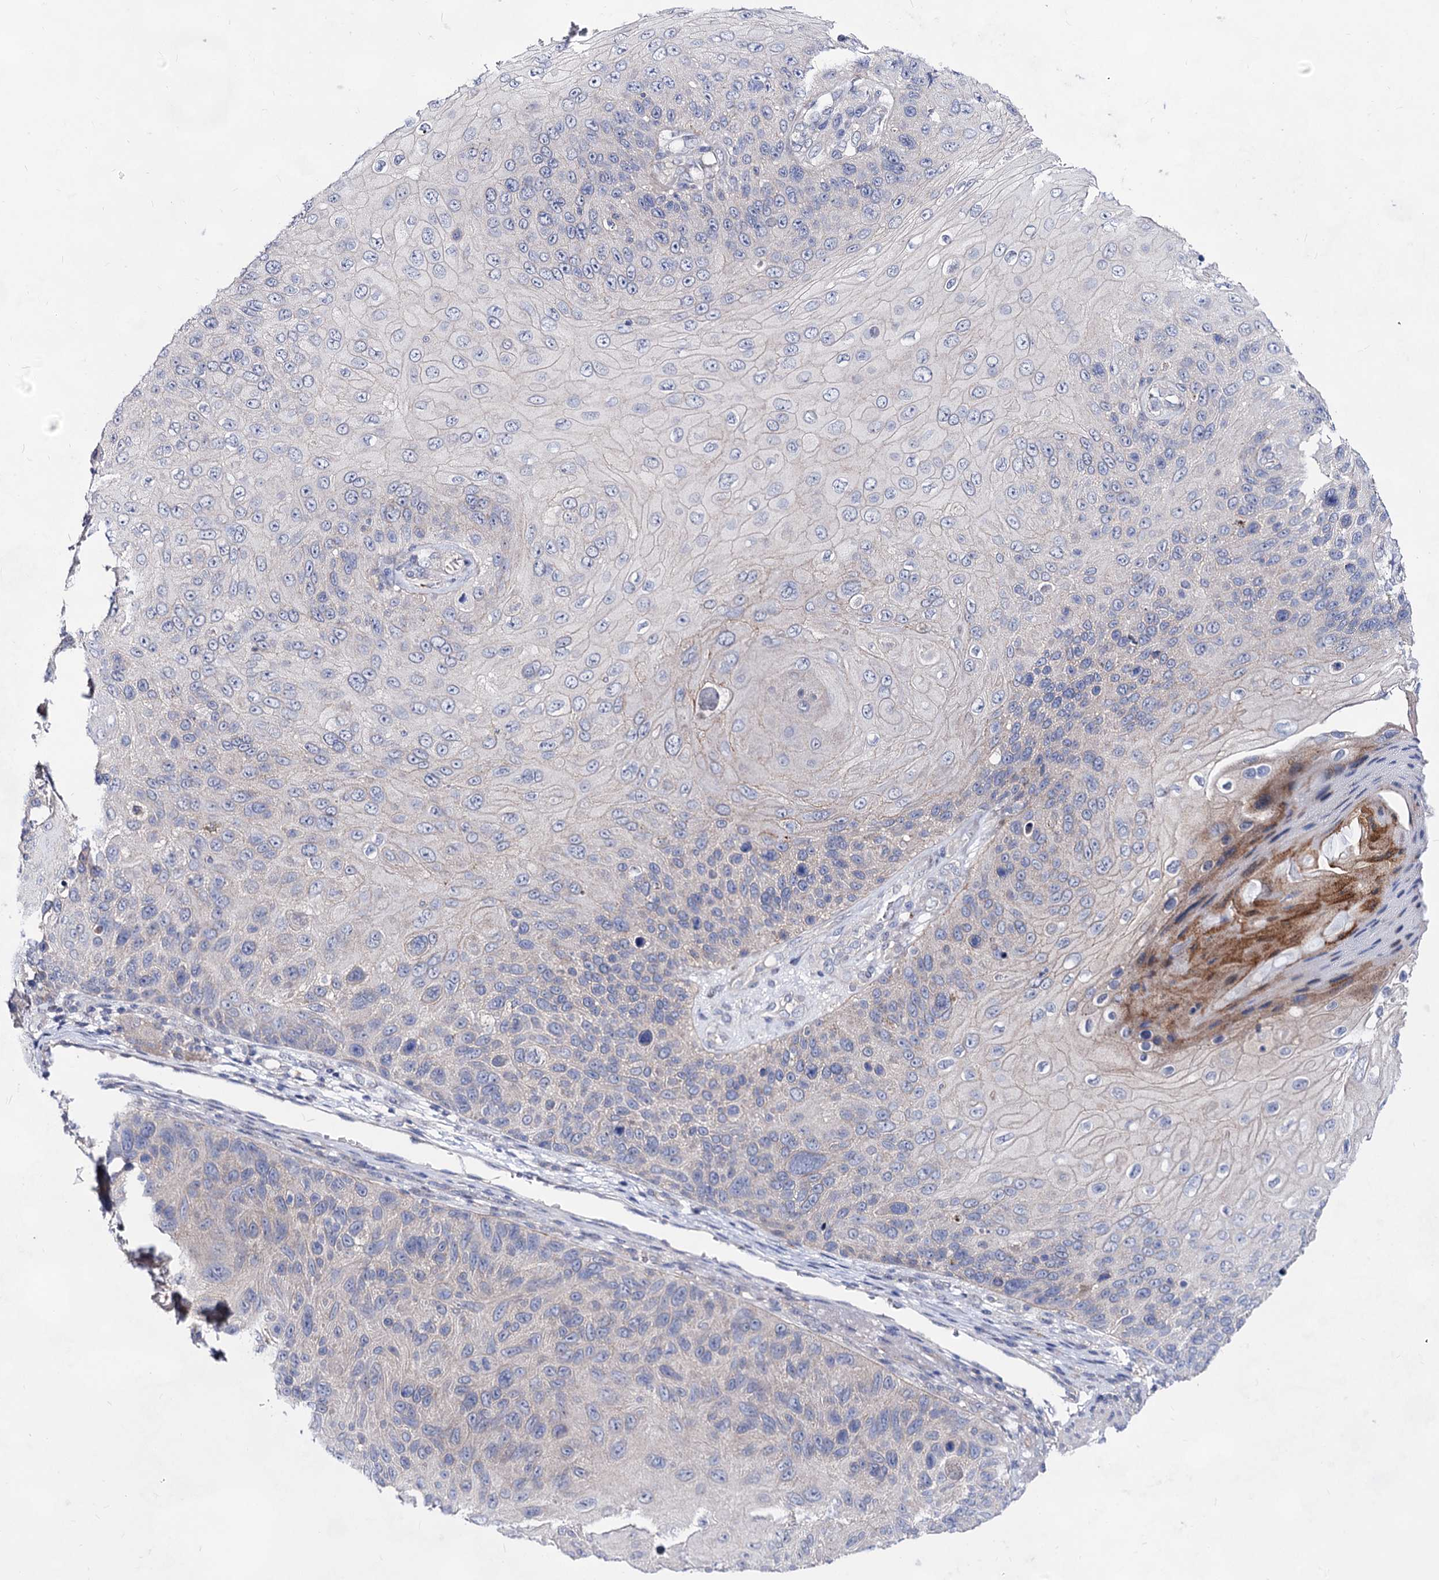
{"staining": {"intensity": "negative", "quantity": "none", "location": "none"}, "tissue": "skin cancer", "cell_type": "Tumor cells", "image_type": "cancer", "snomed": [{"axis": "morphology", "description": "Squamous cell carcinoma, NOS"}, {"axis": "topography", "description": "Skin"}], "caption": "There is no significant expression in tumor cells of squamous cell carcinoma (skin).", "gene": "PLIN1", "patient": {"sex": "female", "age": 88}}